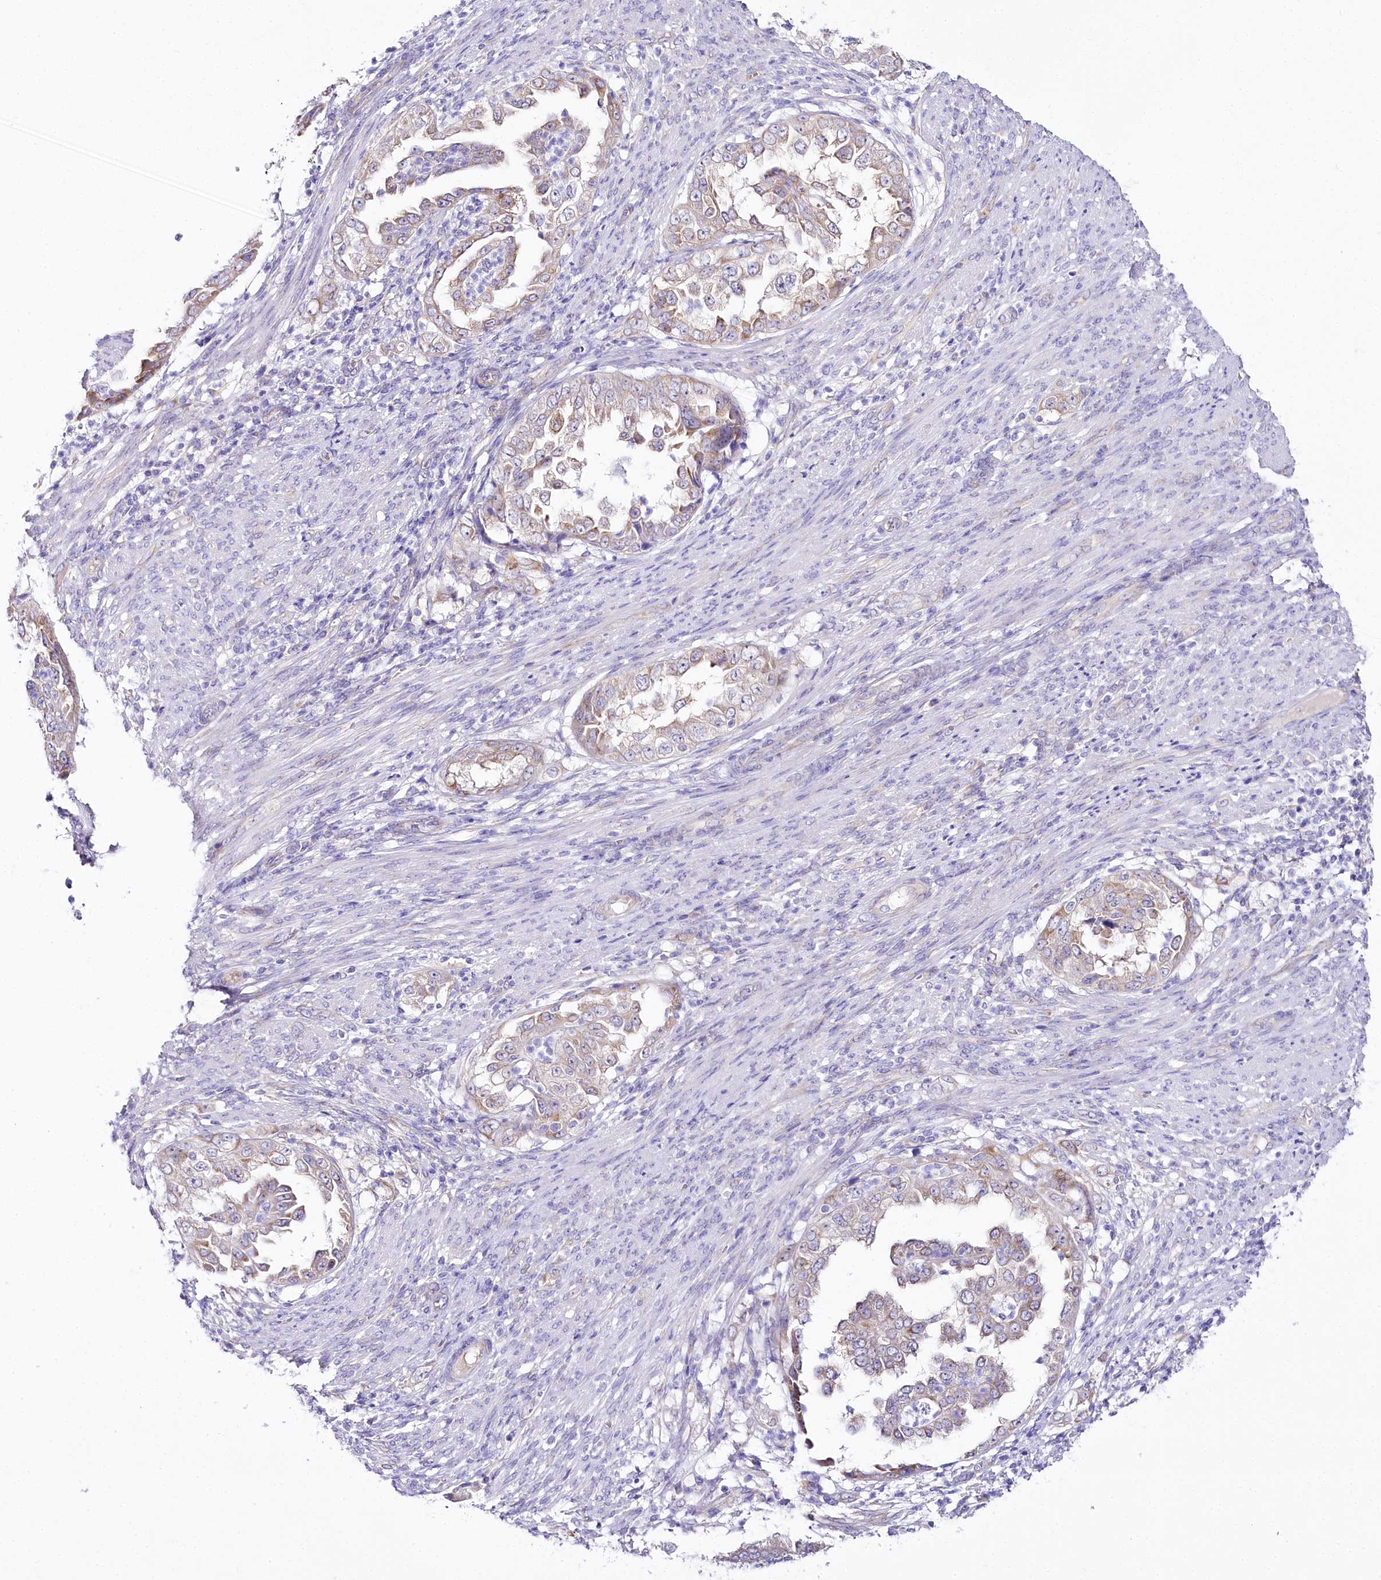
{"staining": {"intensity": "weak", "quantity": "25%-75%", "location": "cytoplasmic/membranous"}, "tissue": "endometrial cancer", "cell_type": "Tumor cells", "image_type": "cancer", "snomed": [{"axis": "morphology", "description": "Adenocarcinoma, NOS"}, {"axis": "topography", "description": "Endometrium"}], "caption": "Immunohistochemistry (DAB) staining of human endometrial cancer exhibits weak cytoplasmic/membranous protein positivity in approximately 25%-75% of tumor cells.", "gene": "CSN3", "patient": {"sex": "female", "age": 85}}